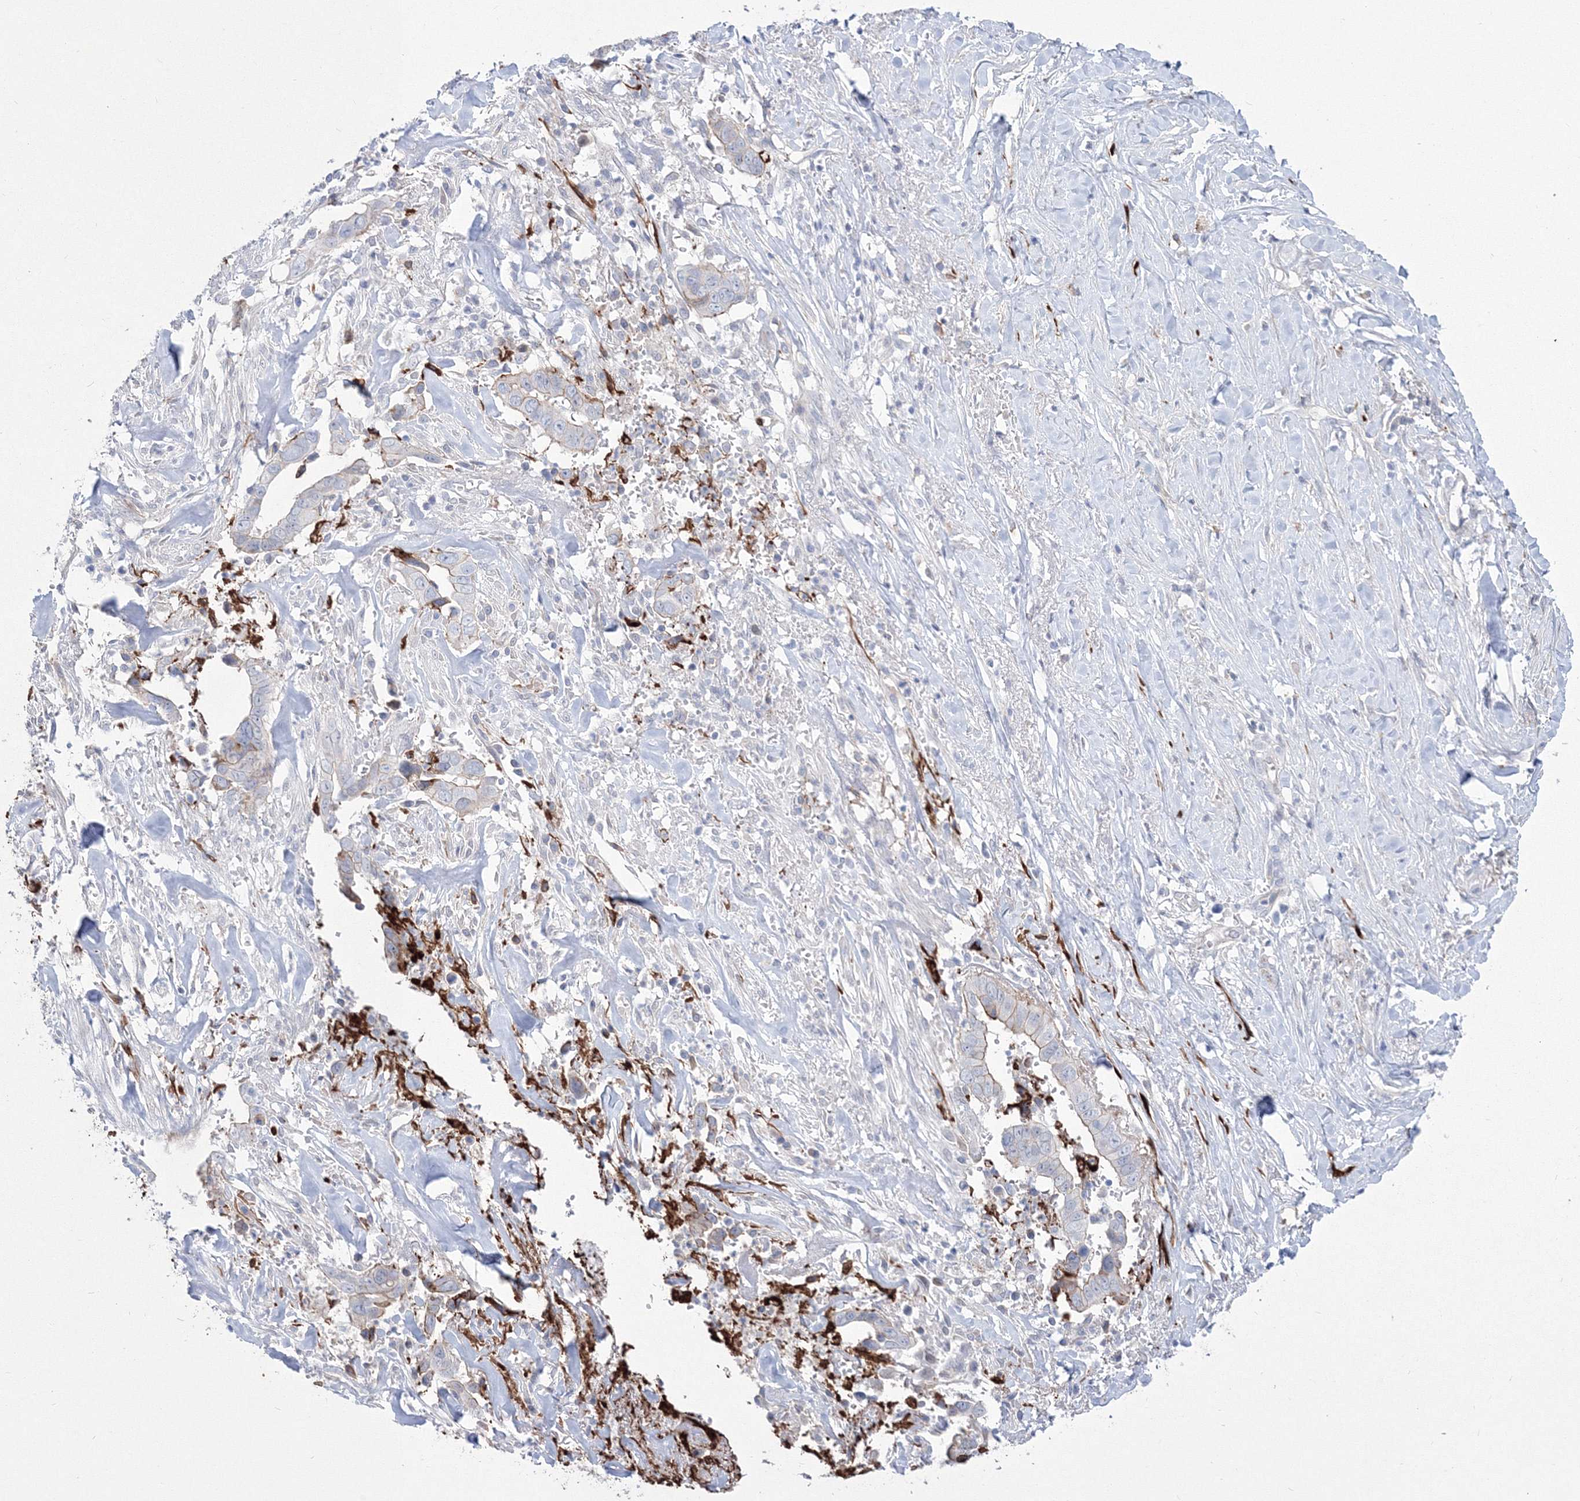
{"staining": {"intensity": "weak", "quantity": "25%-75%", "location": "cytoplasmic/membranous"}, "tissue": "liver cancer", "cell_type": "Tumor cells", "image_type": "cancer", "snomed": [{"axis": "morphology", "description": "Cholangiocarcinoma"}, {"axis": "topography", "description": "Liver"}], "caption": "Weak cytoplasmic/membranous protein staining is identified in approximately 25%-75% of tumor cells in liver cholangiocarcinoma. Ihc stains the protein in brown and the nuclei are stained blue.", "gene": "HYAL2", "patient": {"sex": "female", "age": 79}}